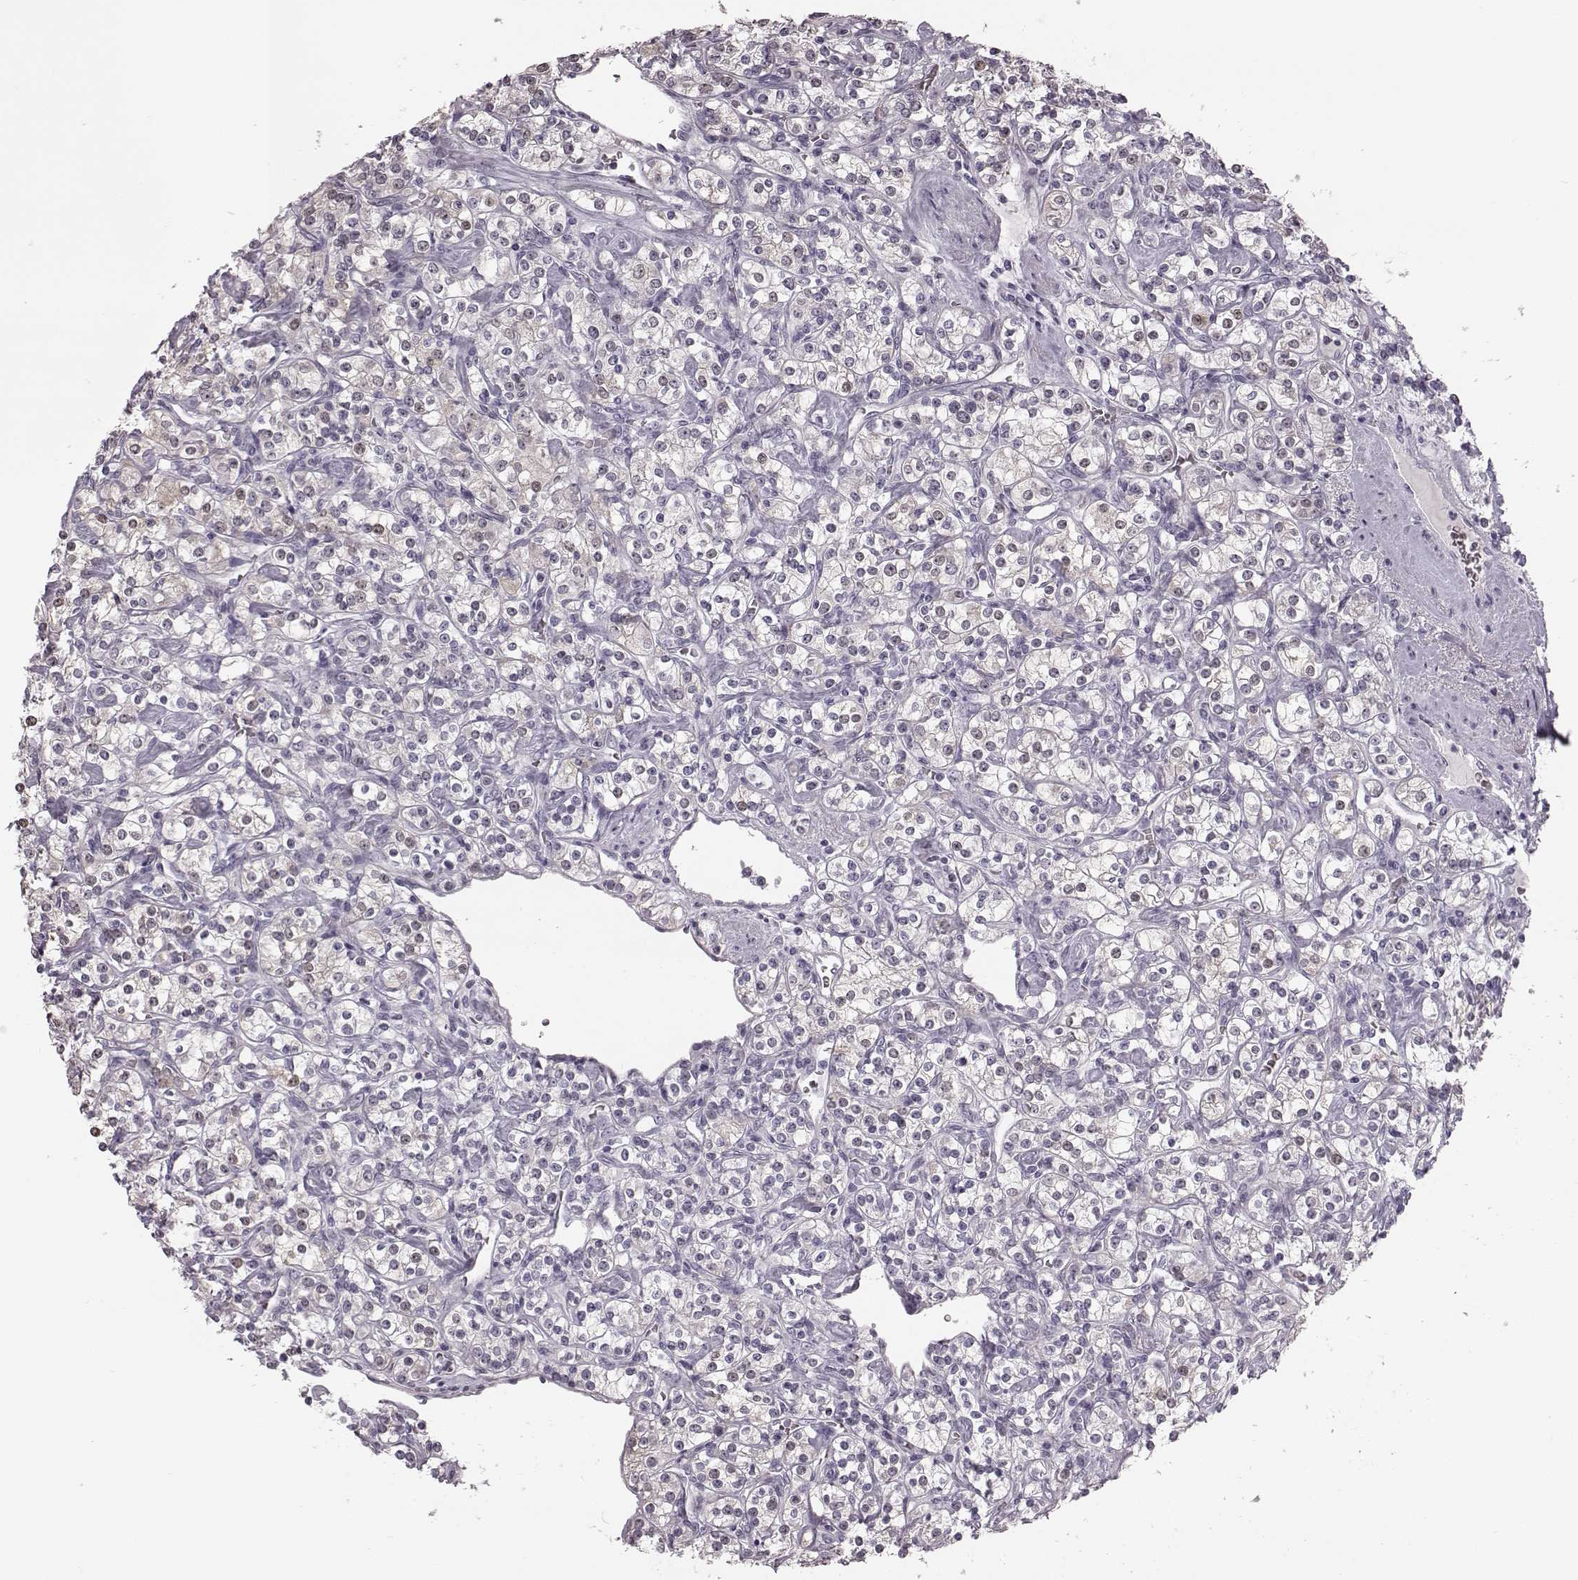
{"staining": {"intensity": "negative", "quantity": "none", "location": "none"}, "tissue": "renal cancer", "cell_type": "Tumor cells", "image_type": "cancer", "snomed": [{"axis": "morphology", "description": "Adenocarcinoma, NOS"}, {"axis": "topography", "description": "Kidney"}], "caption": "Tumor cells show no significant protein positivity in renal cancer (adenocarcinoma).", "gene": "ZNF433", "patient": {"sex": "male", "age": 77}}